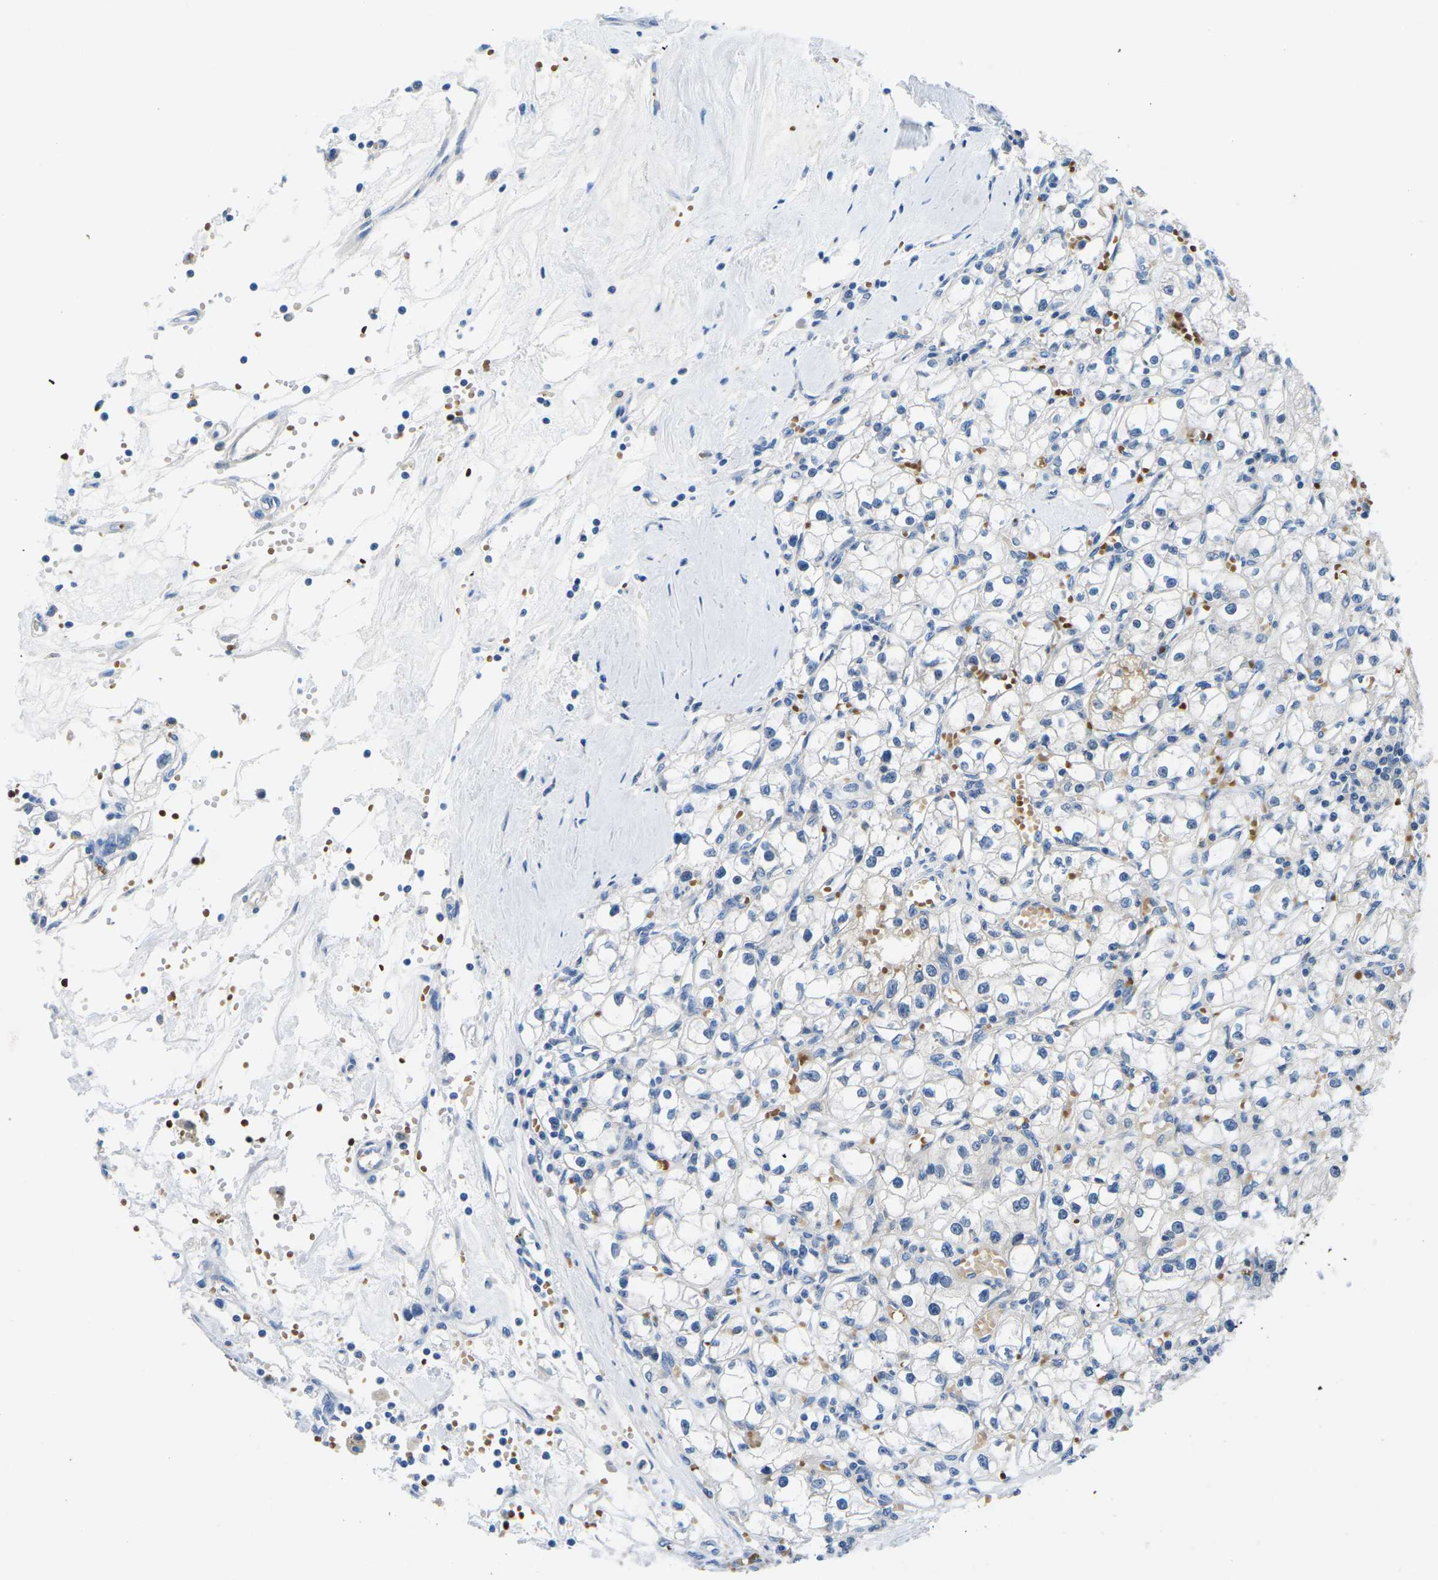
{"staining": {"intensity": "negative", "quantity": "none", "location": "none"}, "tissue": "renal cancer", "cell_type": "Tumor cells", "image_type": "cancer", "snomed": [{"axis": "morphology", "description": "Adenocarcinoma, NOS"}, {"axis": "topography", "description": "Kidney"}], "caption": "Tumor cells are negative for protein expression in human renal cancer (adenocarcinoma).", "gene": "TM6SF1", "patient": {"sex": "male", "age": 56}}